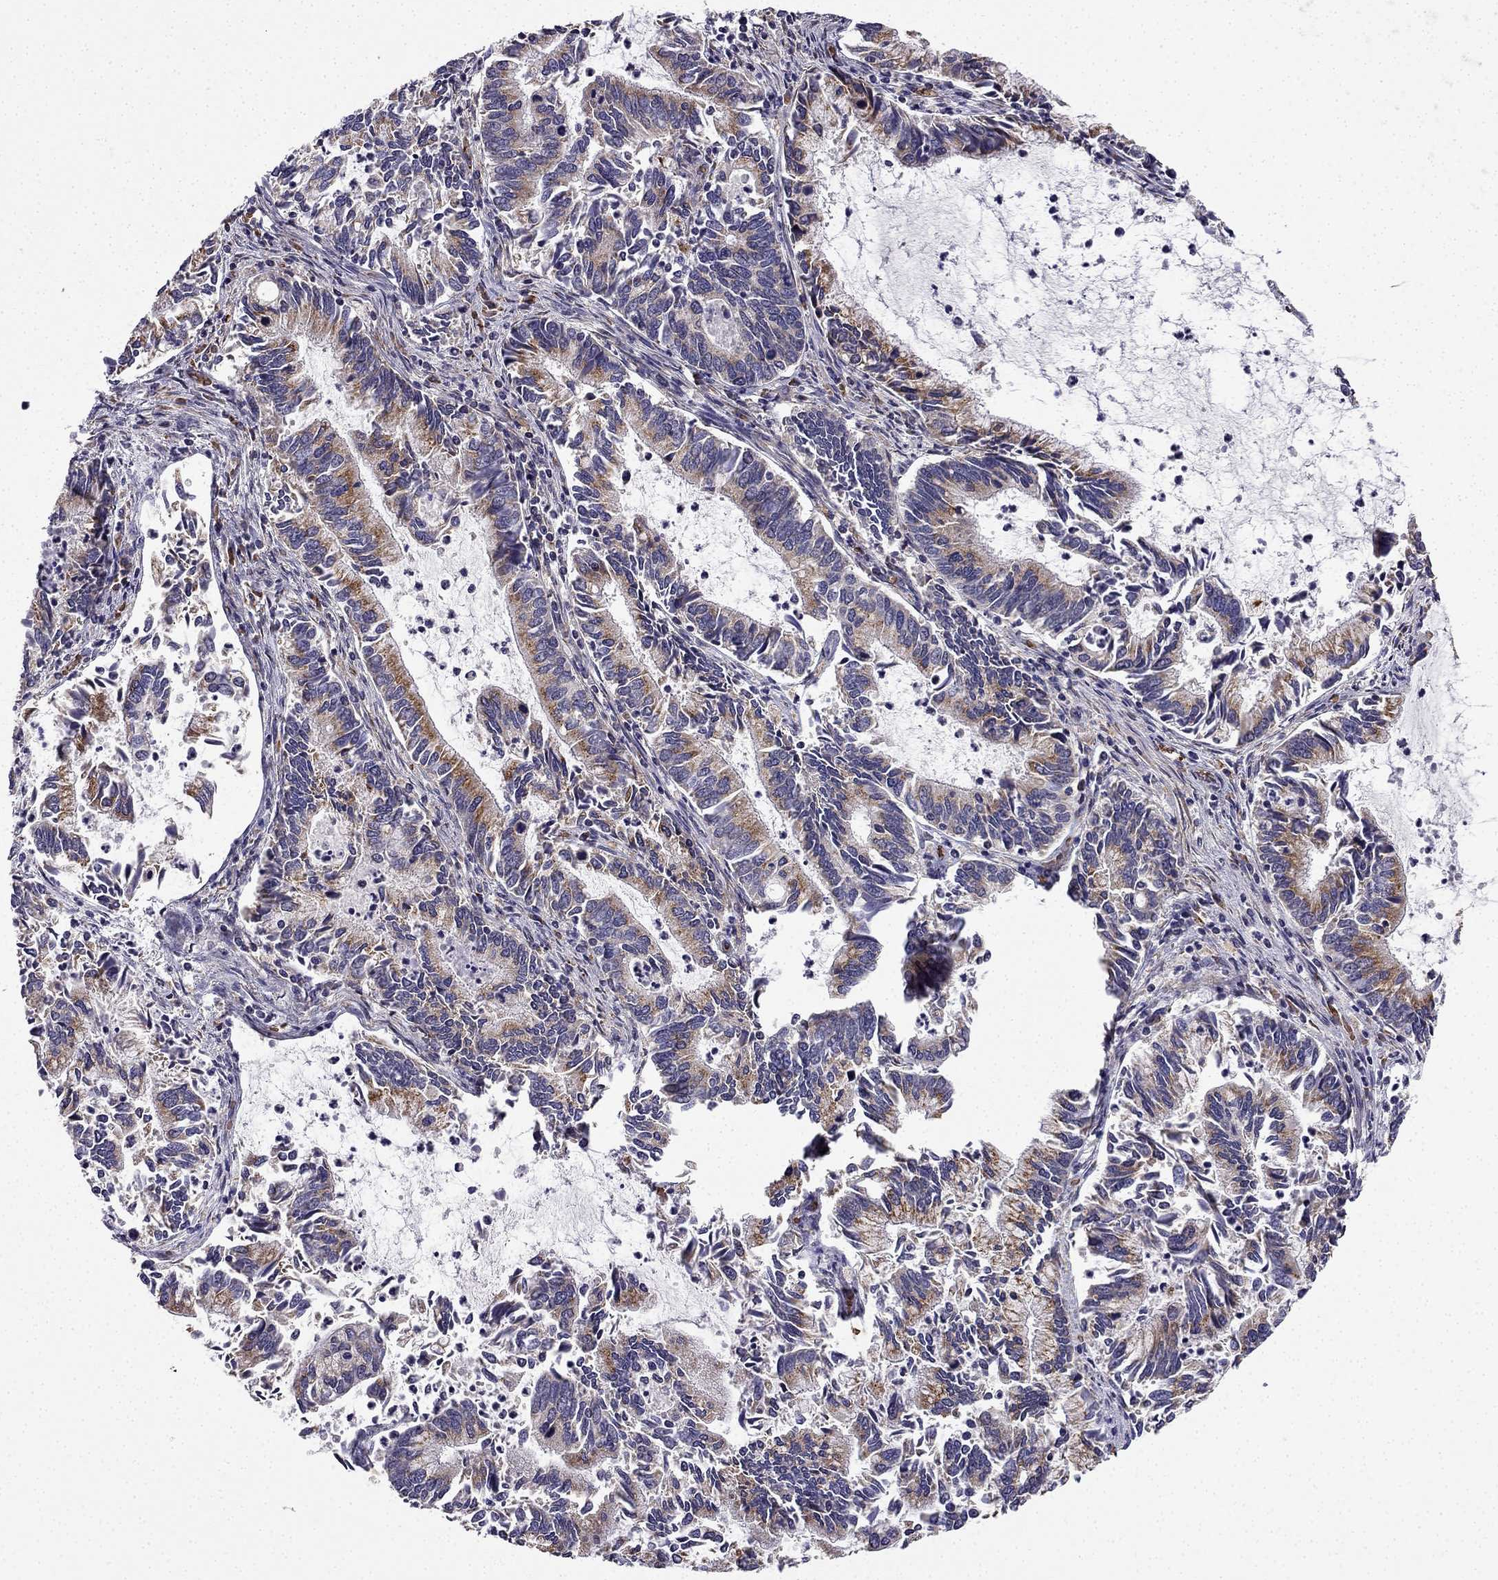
{"staining": {"intensity": "moderate", "quantity": "25%-75%", "location": "cytoplasmic/membranous"}, "tissue": "cervical cancer", "cell_type": "Tumor cells", "image_type": "cancer", "snomed": [{"axis": "morphology", "description": "Adenocarcinoma, NOS"}, {"axis": "topography", "description": "Cervix"}], "caption": "Cervical cancer (adenocarcinoma) tissue demonstrates moderate cytoplasmic/membranous staining in about 25%-75% of tumor cells, visualized by immunohistochemistry.", "gene": "B4GALT7", "patient": {"sex": "female", "age": 42}}